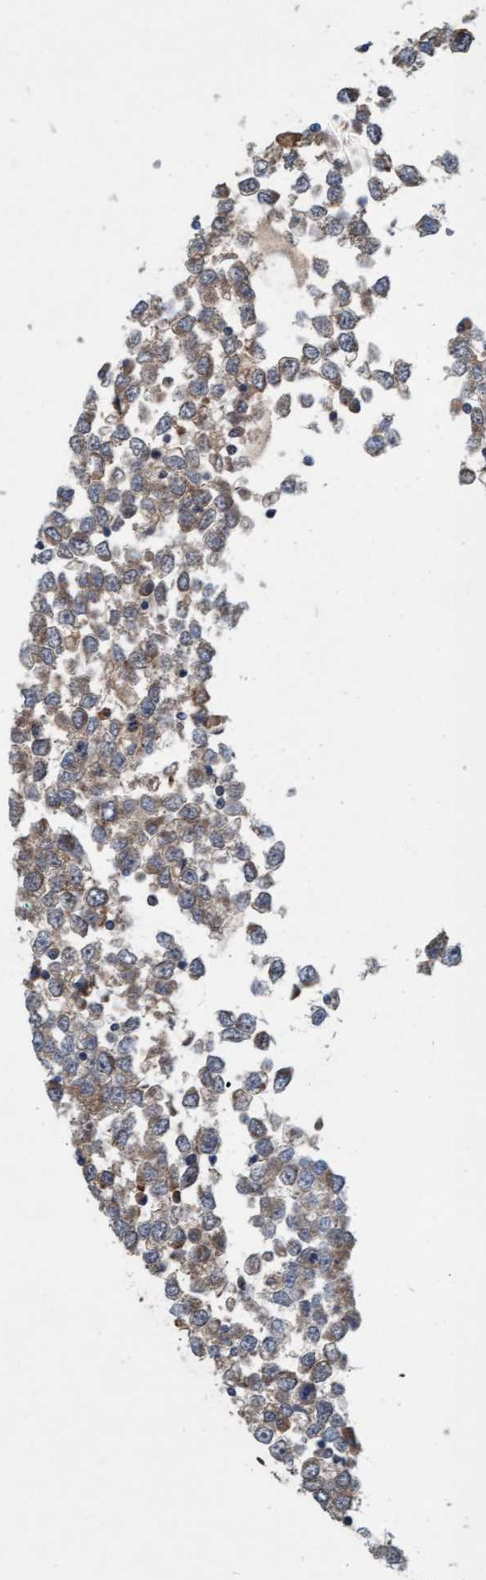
{"staining": {"intensity": "weak", "quantity": ">75%", "location": "cytoplasmic/membranous"}, "tissue": "testis cancer", "cell_type": "Tumor cells", "image_type": "cancer", "snomed": [{"axis": "morphology", "description": "Seminoma, NOS"}, {"axis": "topography", "description": "Testis"}], "caption": "Seminoma (testis) tissue demonstrates weak cytoplasmic/membranous staining in approximately >75% of tumor cells", "gene": "ERAL1", "patient": {"sex": "male", "age": 65}}